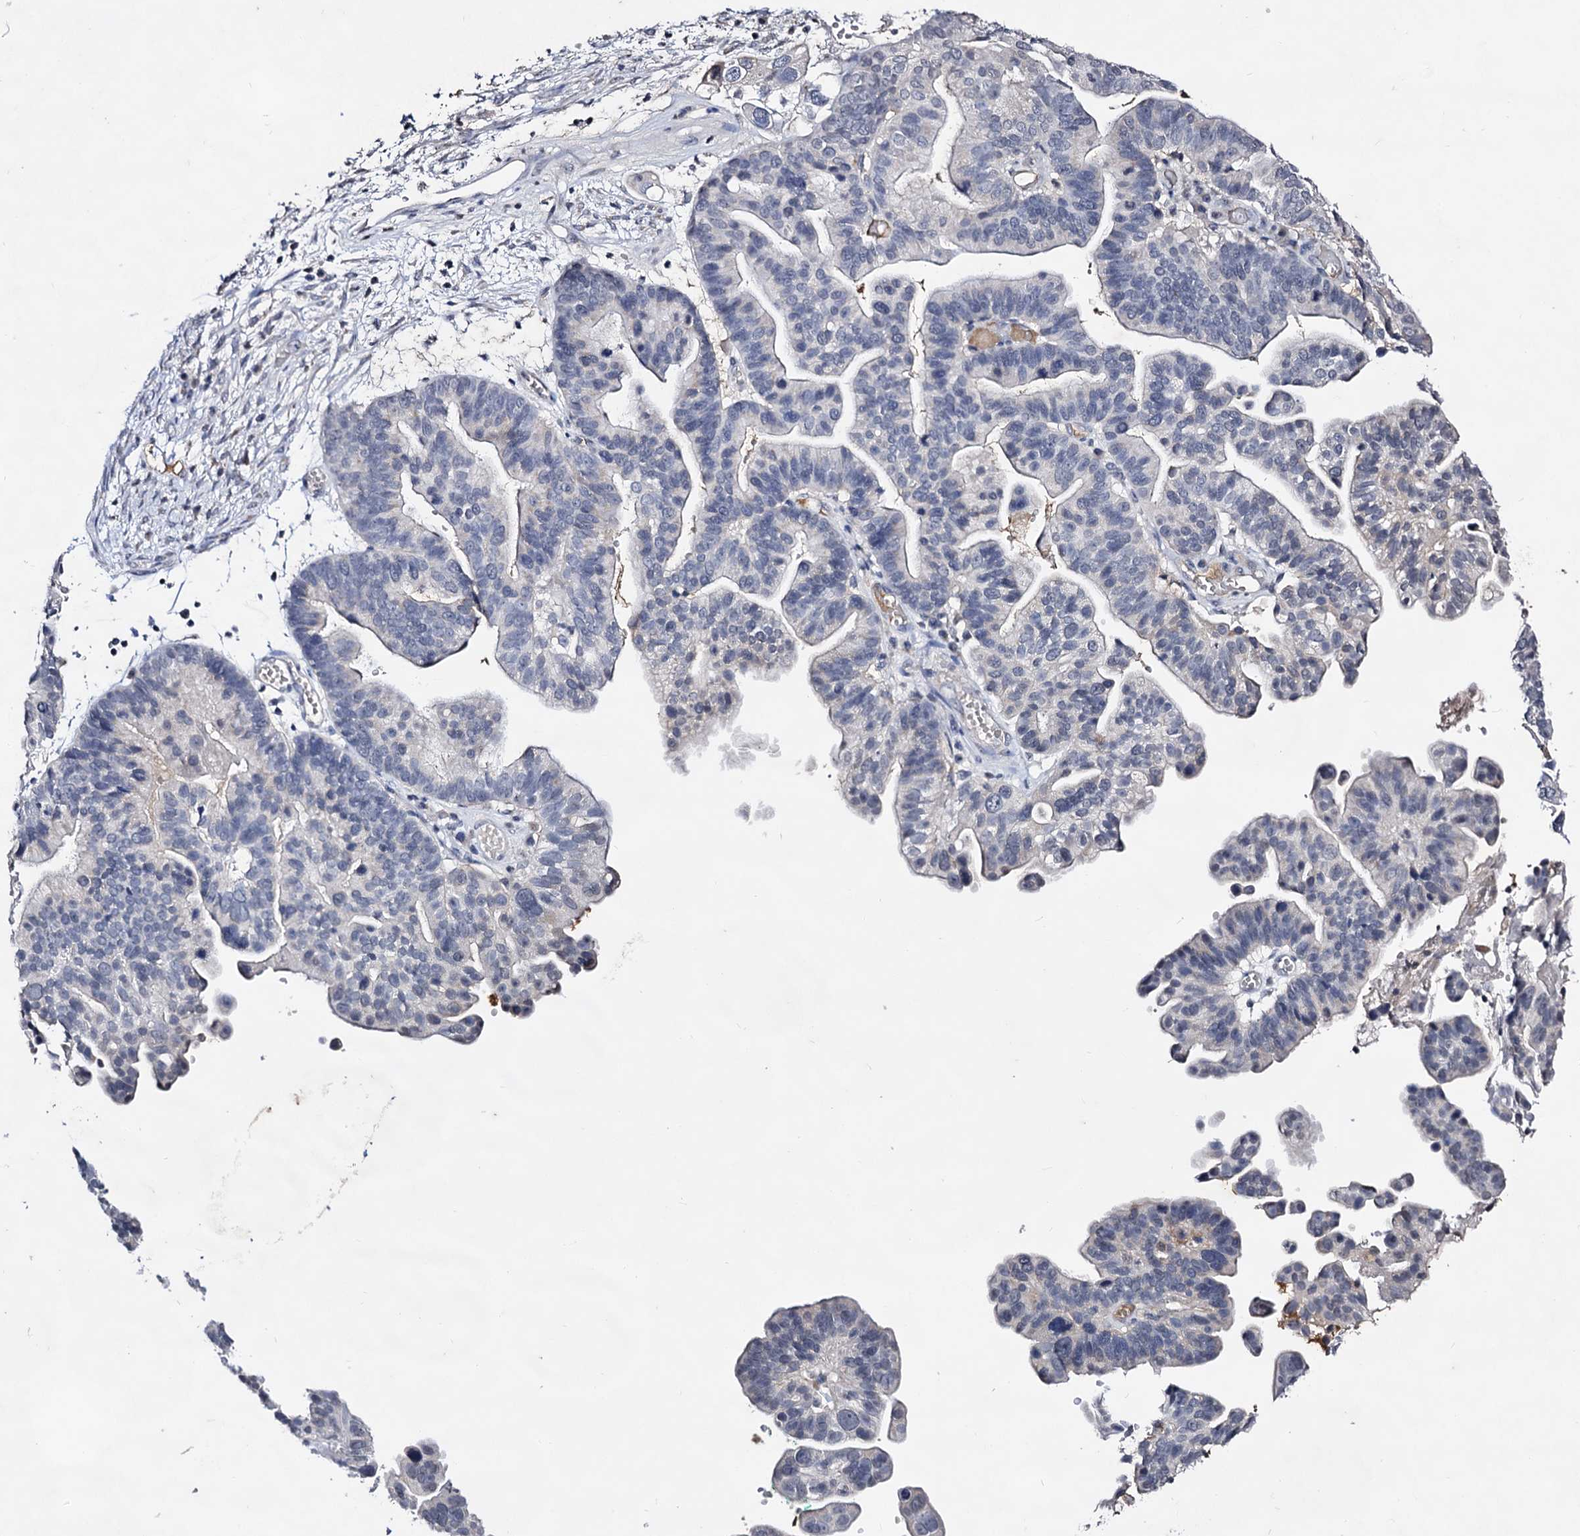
{"staining": {"intensity": "negative", "quantity": "none", "location": "none"}, "tissue": "ovarian cancer", "cell_type": "Tumor cells", "image_type": "cancer", "snomed": [{"axis": "morphology", "description": "Cystadenocarcinoma, serous, NOS"}, {"axis": "topography", "description": "Ovary"}], "caption": "The photomicrograph shows no staining of tumor cells in ovarian cancer.", "gene": "PLIN1", "patient": {"sex": "female", "age": 56}}